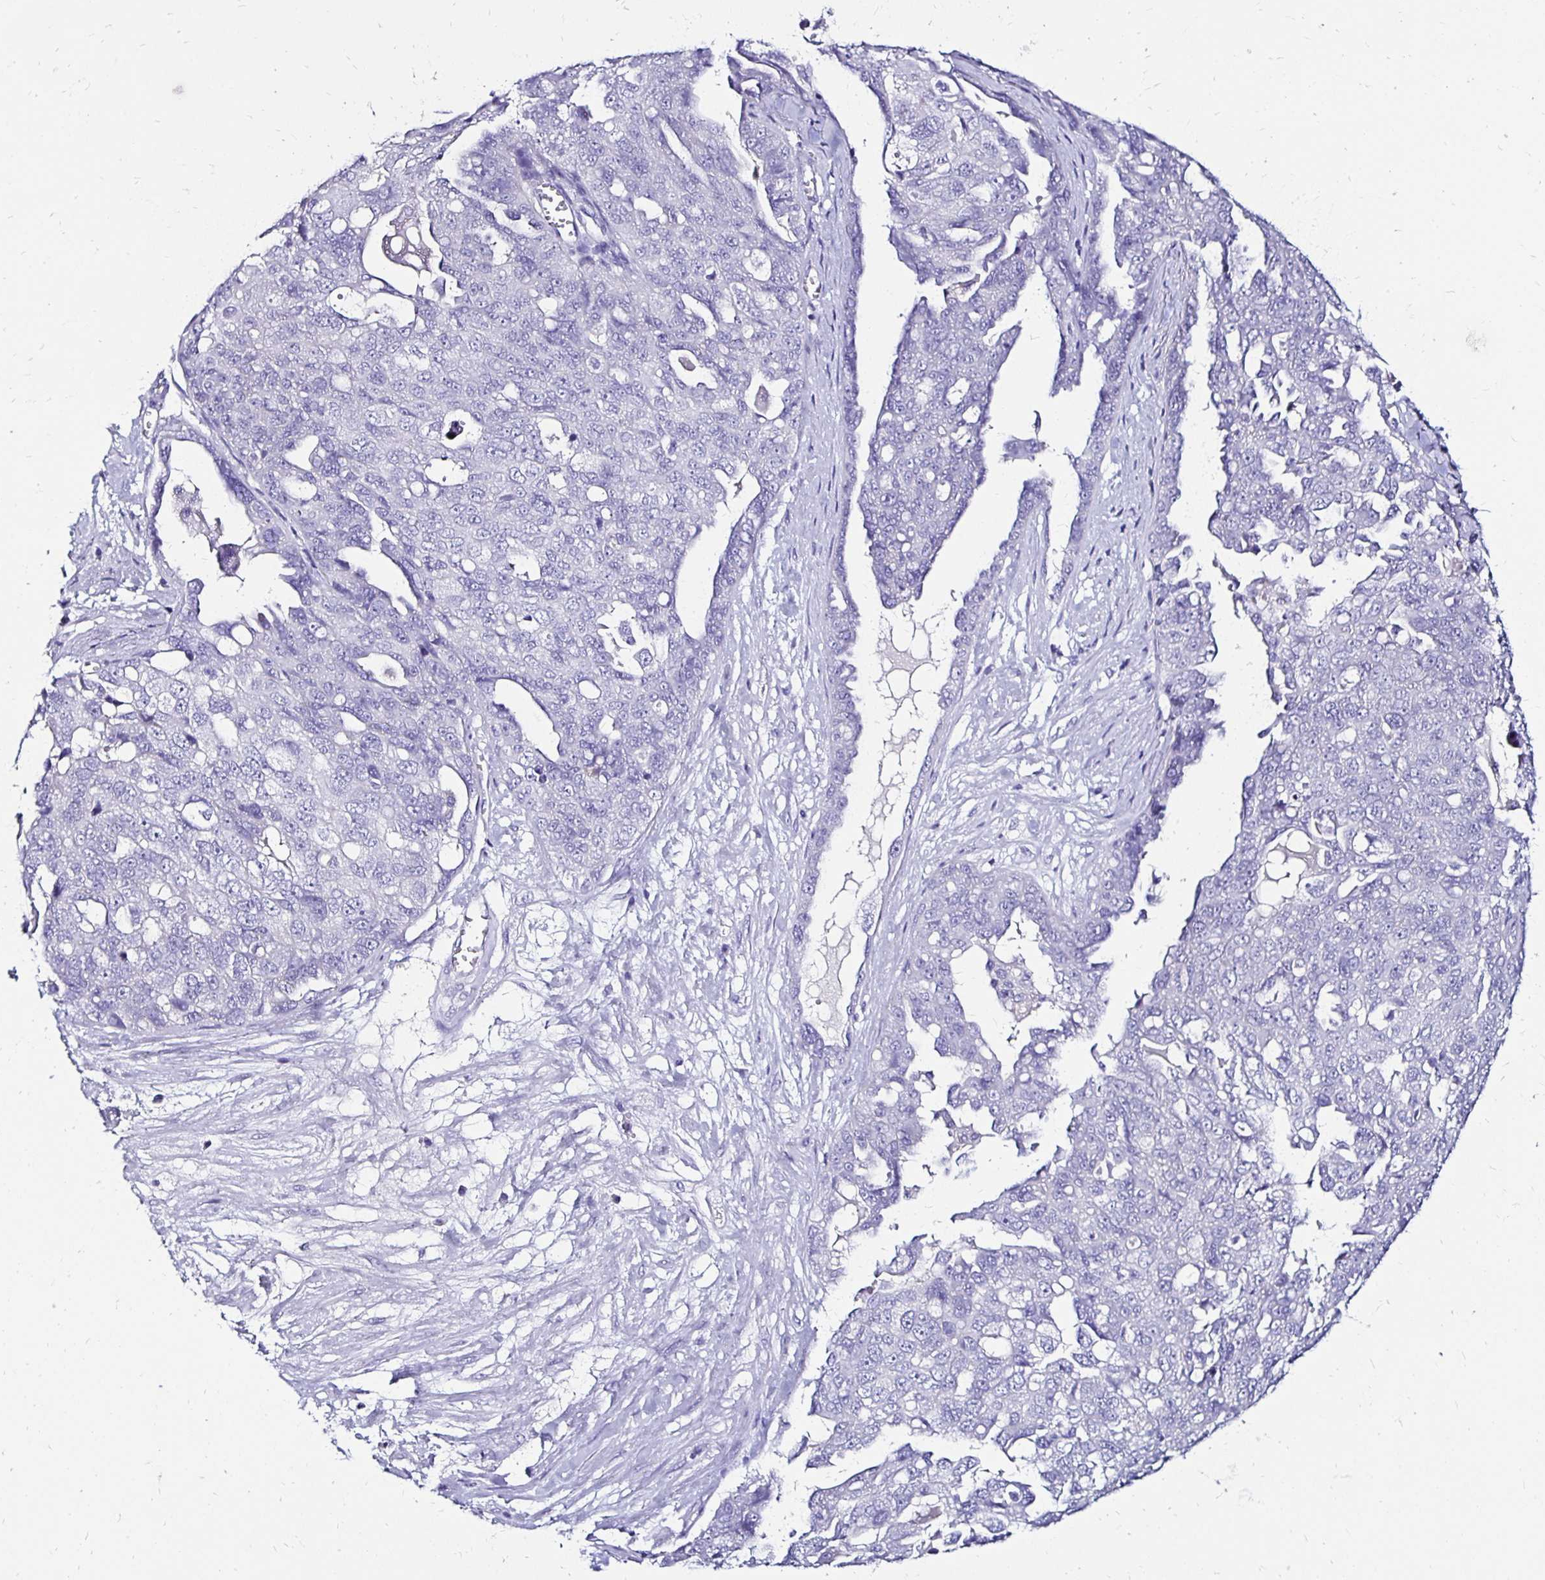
{"staining": {"intensity": "negative", "quantity": "none", "location": "none"}, "tissue": "ovarian cancer", "cell_type": "Tumor cells", "image_type": "cancer", "snomed": [{"axis": "morphology", "description": "Carcinoma, endometroid"}, {"axis": "topography", "description": "Ovary"}], "caption": "Tumor cells are negative for brown protein staining in ovarian cancer (endometroid carcinoma).", "gene": "KCNT1", "patient": {"sex": "female", "age": 70}}